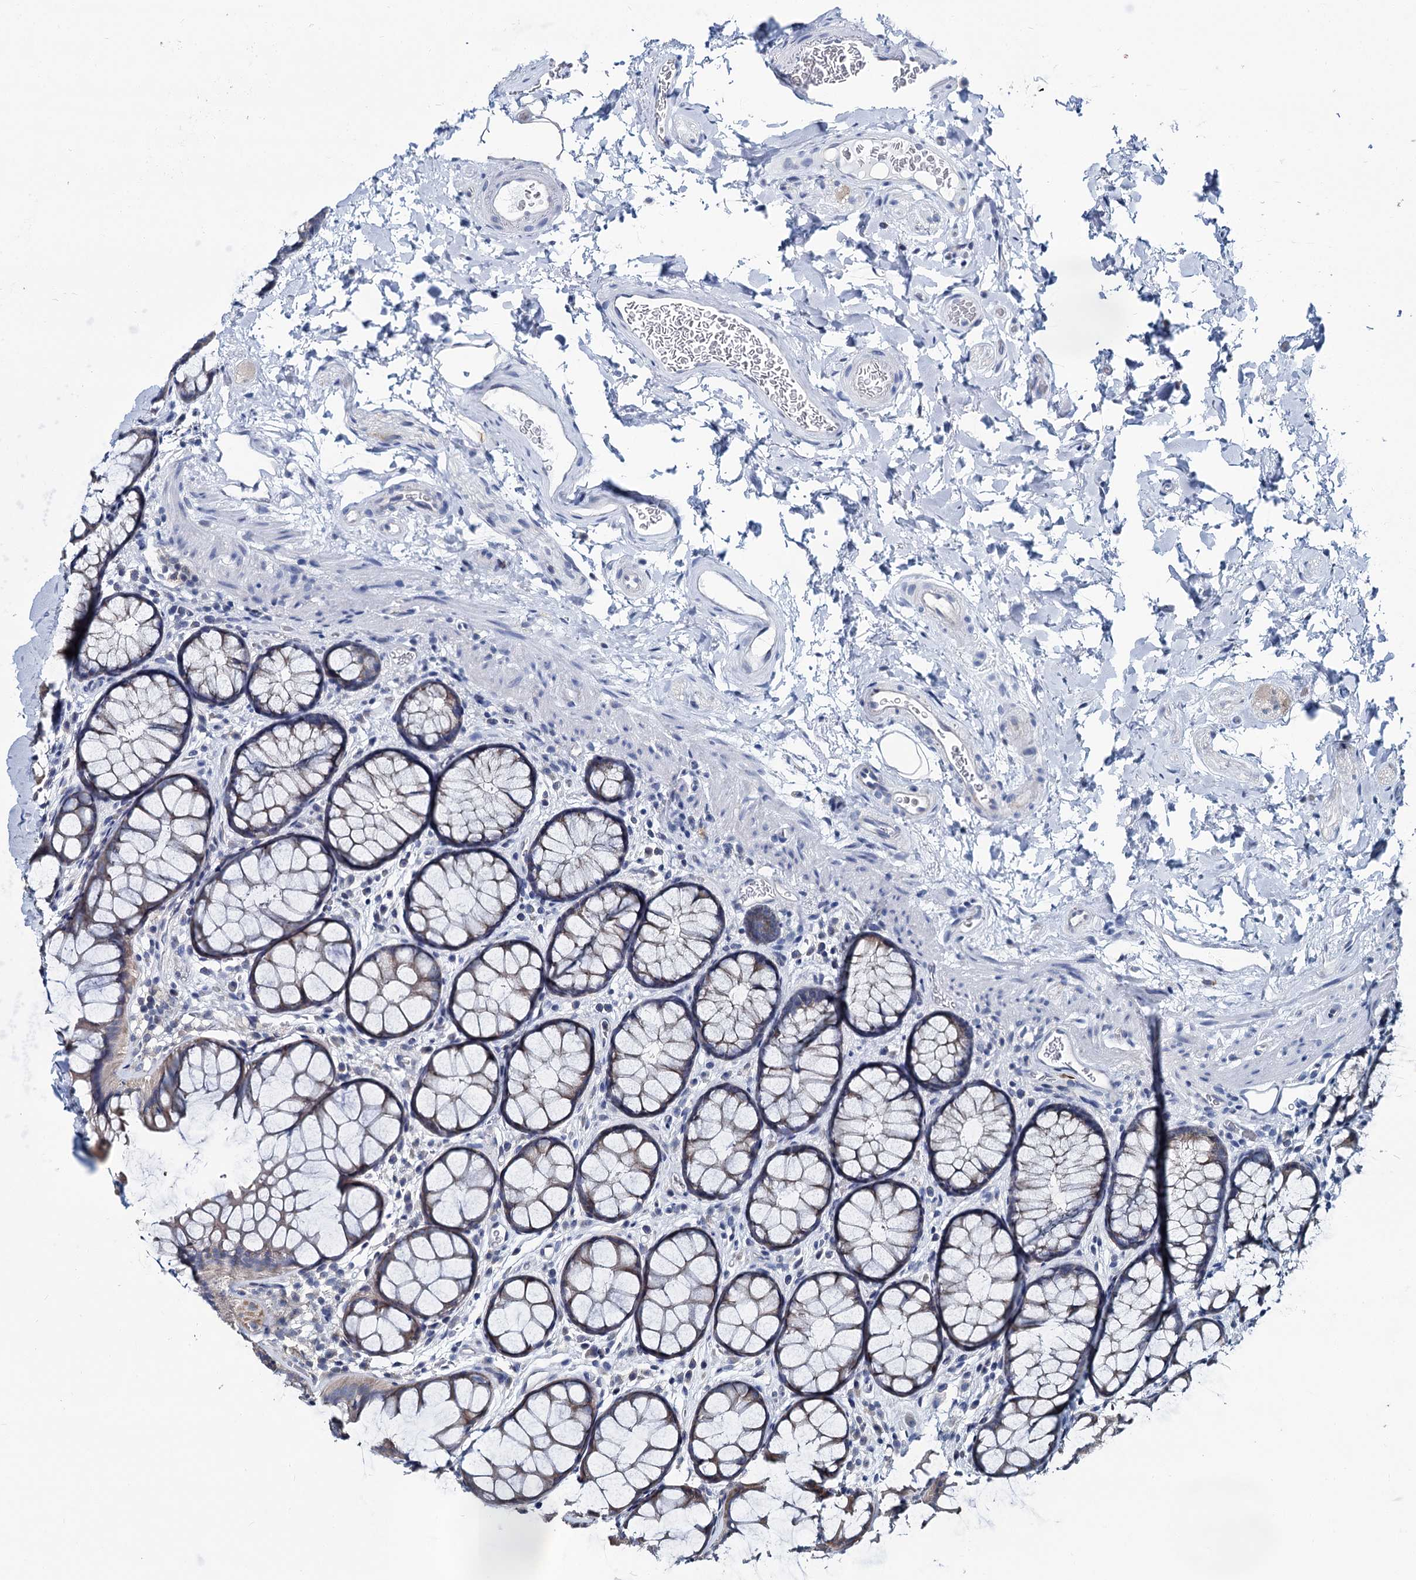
{"staining": {"intensity": "negative", "quantity": "none", "location": "none"}, "tissue": "colon", "cell_type": "Endothelial cells", "image_type": "normal", "snomed": [{"axis": "morphology", "description": "Normal tissue, NOS"}, {"axis": "topography", "description": "Colon"}], "caption": "IHC photomicrograph of normal colon: colon stained with DAB (3,3'-diaminobenzidine) demonstrates no significant protein expression in endothelial cells.", "gene": "MIOX", "patient": {"sex": "female", "age": 82}}